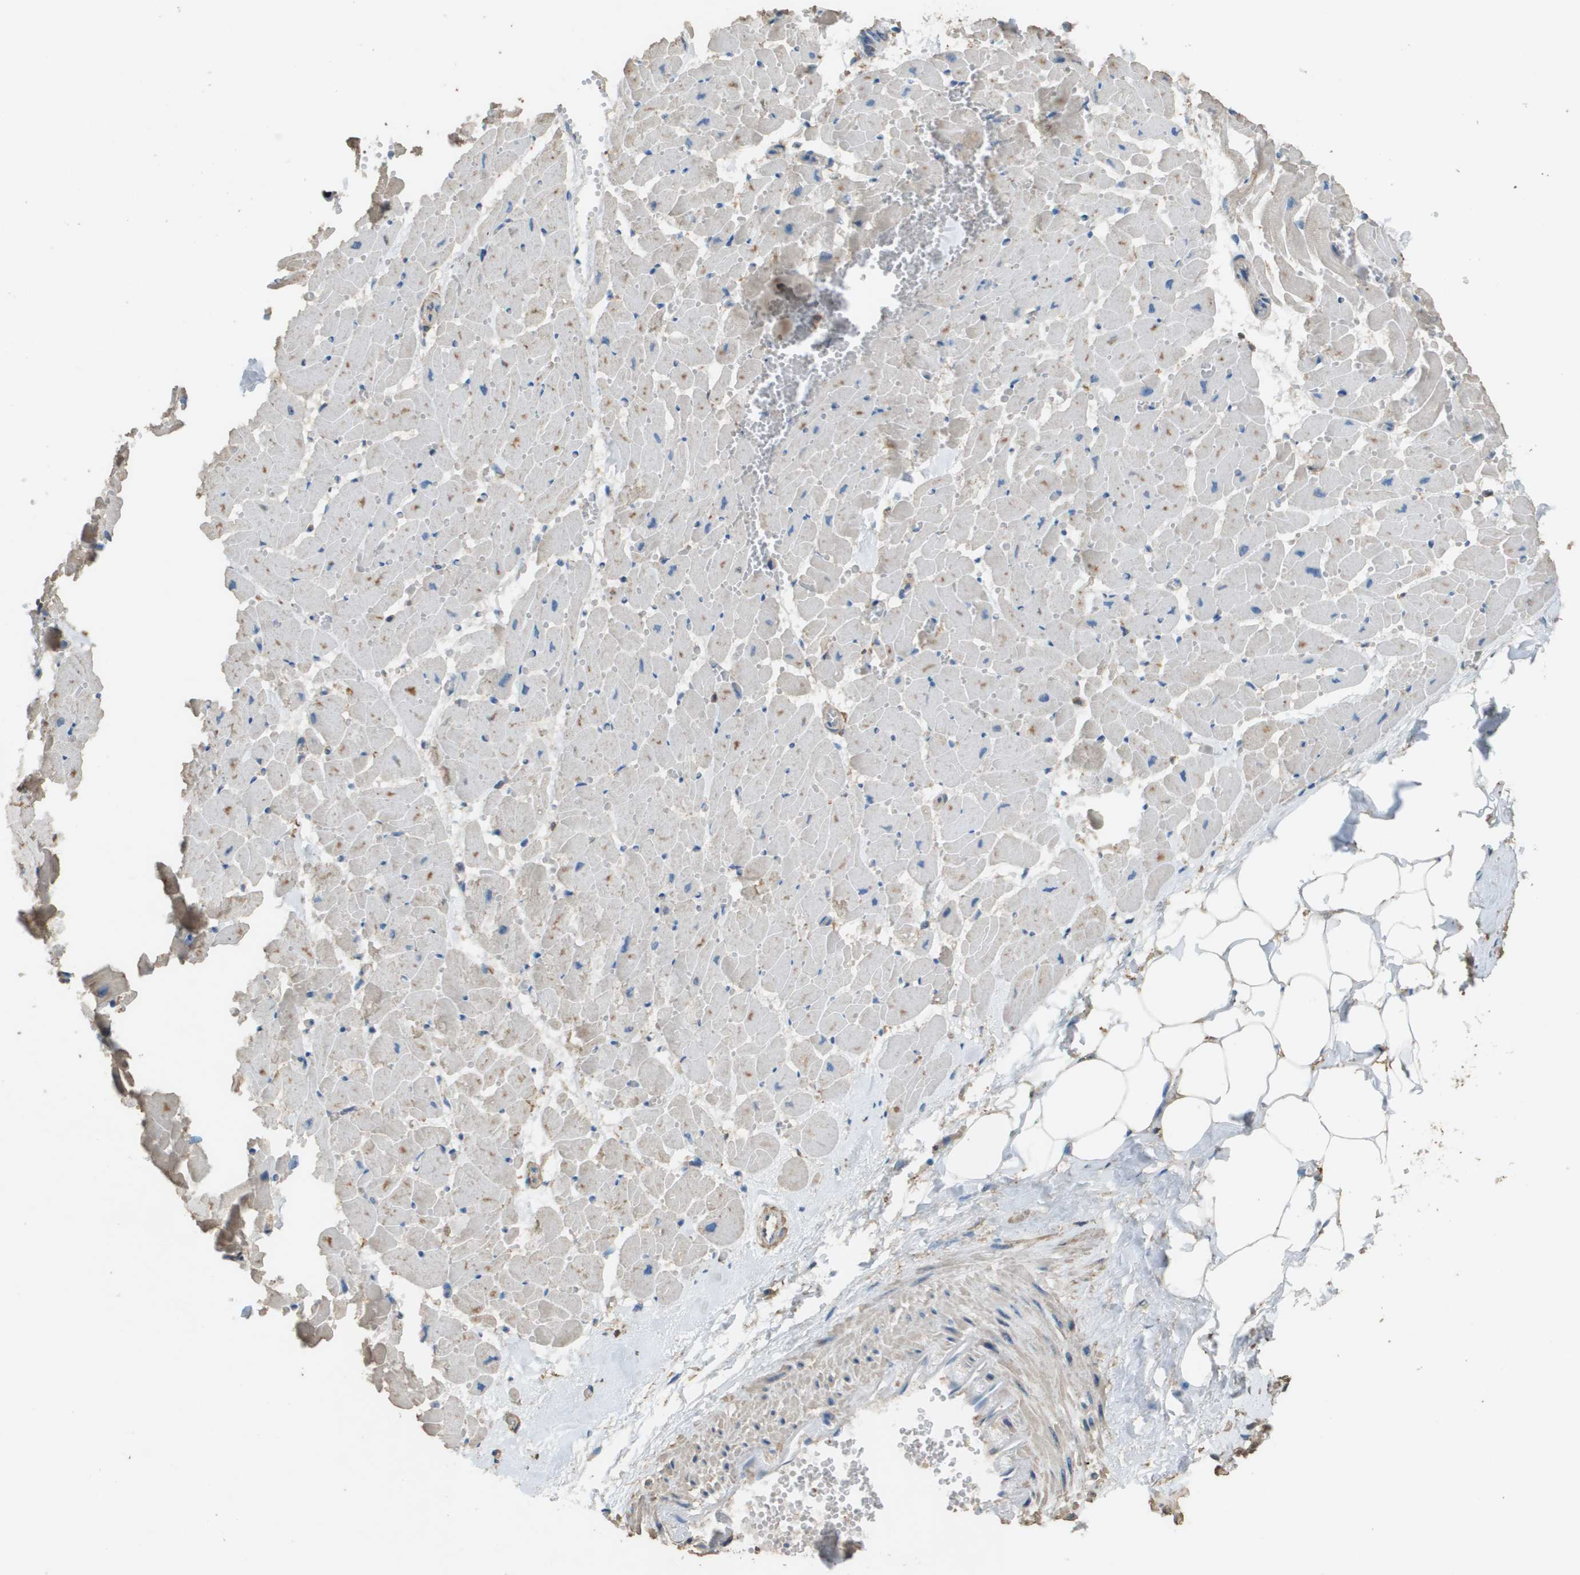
{"staining": {"intensity": "weak", "quantity": "25%-75%", "location": "cytoplasmic/membranous"}, "tissue": "heart muscle", "cell_type": "Cardiomyocytes", "image_type": "normal", "snomed": [{"axis": "morphology", "description": "Normal tissue, NOS"}, {"axis": "topography", "description": "Heart"}], "caption": "Weak cytoplasmic/membranous positivity is seen in about 25%-75% of cardiomyocytes in unremarkable heart muscle.", "gene": "MS4A7", "patient": {"sex": "female", "age": 19}}